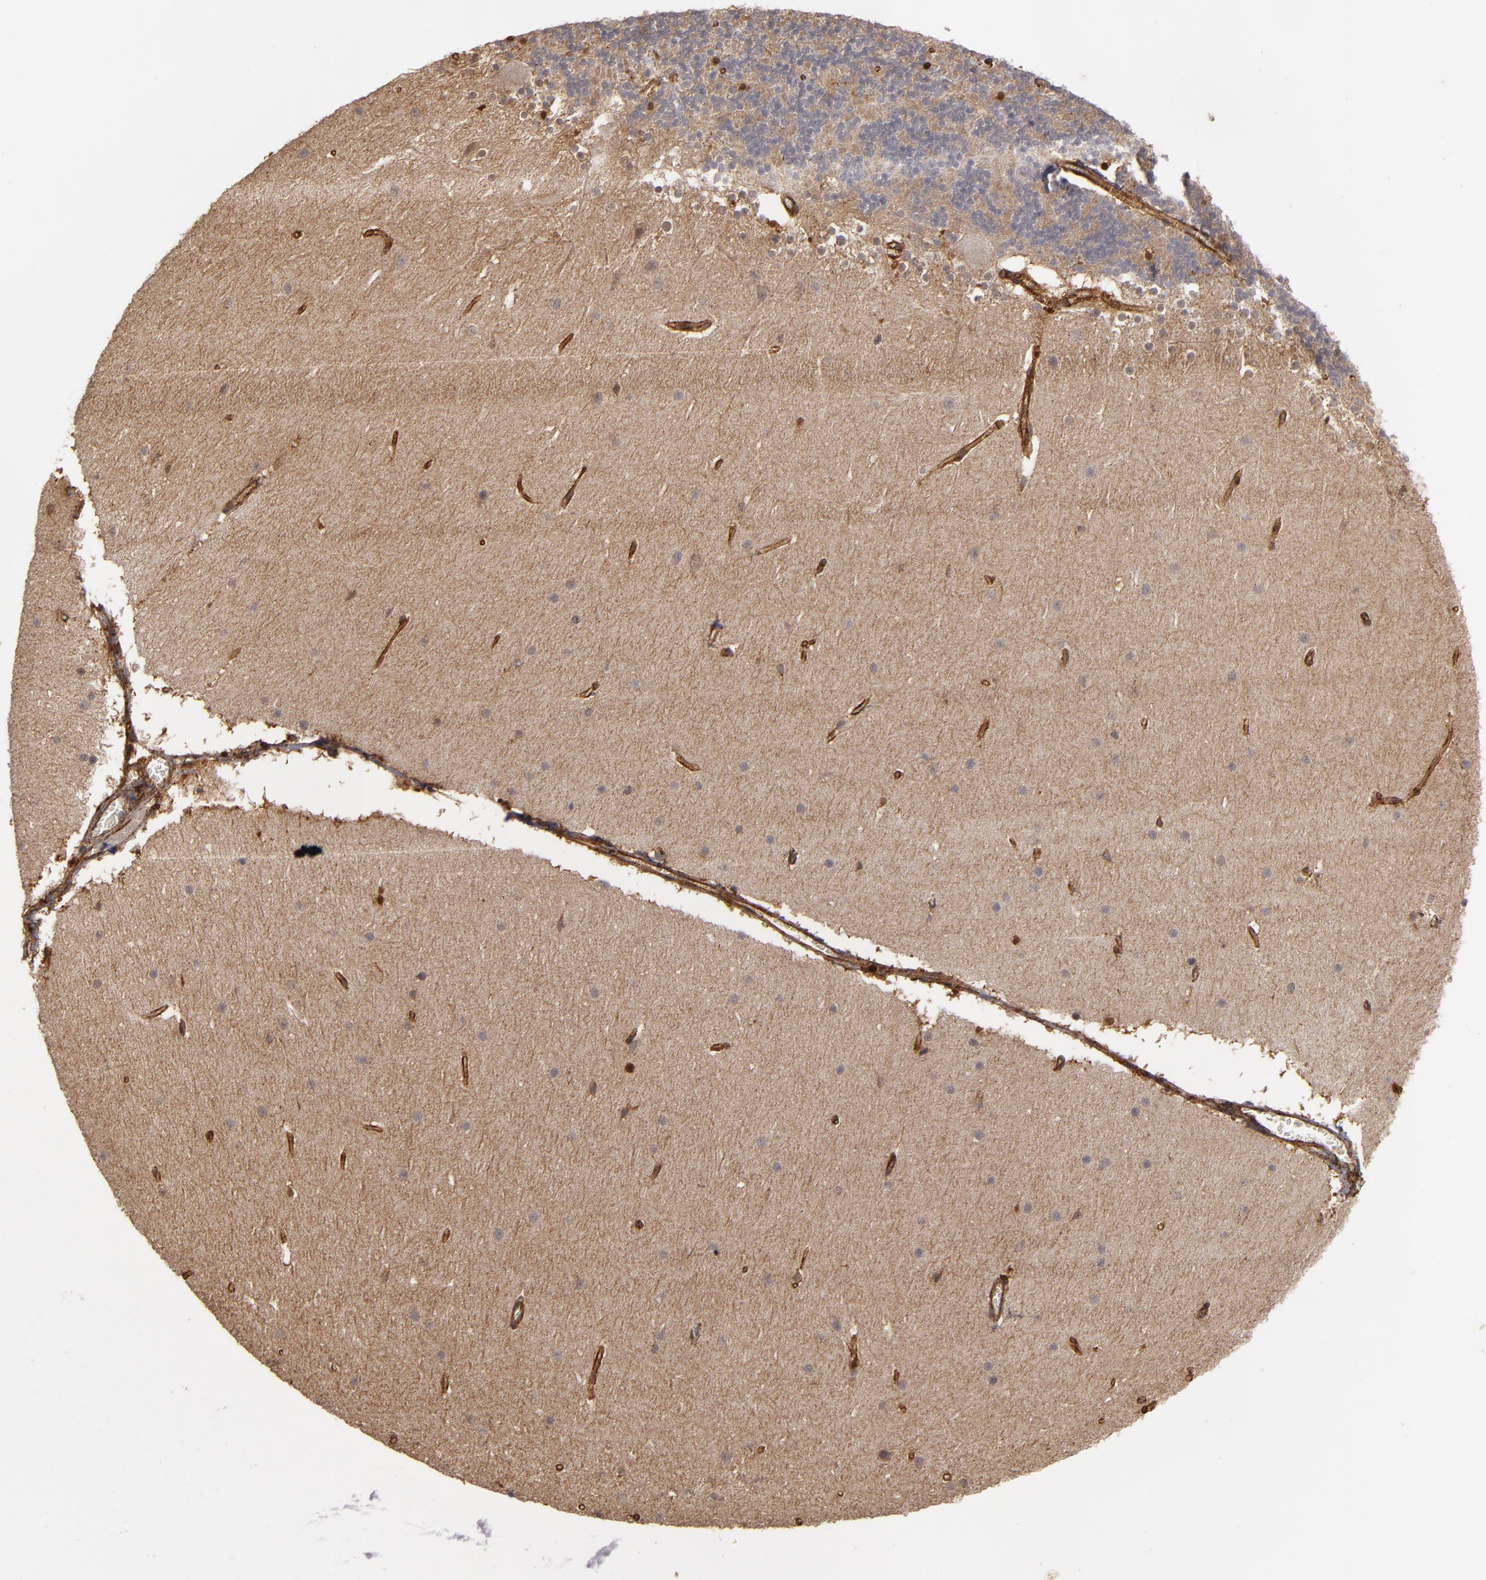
{"staining": {"intensity": "moderate", "quantity": ">75%", "location": "cytoplasmic/membranous"}, "tissue": "cerebellum", "cell_type": "Cells in granular layer", "image_type": "normal", "snomed": [{"axis": "morphology", "description": "Normal tissue, NOS"}, {"axis": "topography", "description": "Cerebellum"}], "caption": "Brown immunohistochemical staining in benign cerebellum exhibits moderate cytoplasmic/membranous expression in approximately >75% of cells in granular layer. (brown staining indicates protein expression, while blue staining denotes nuclei).", "gene": "TJP1", "patient": {"sex": "female", "age": 19}}